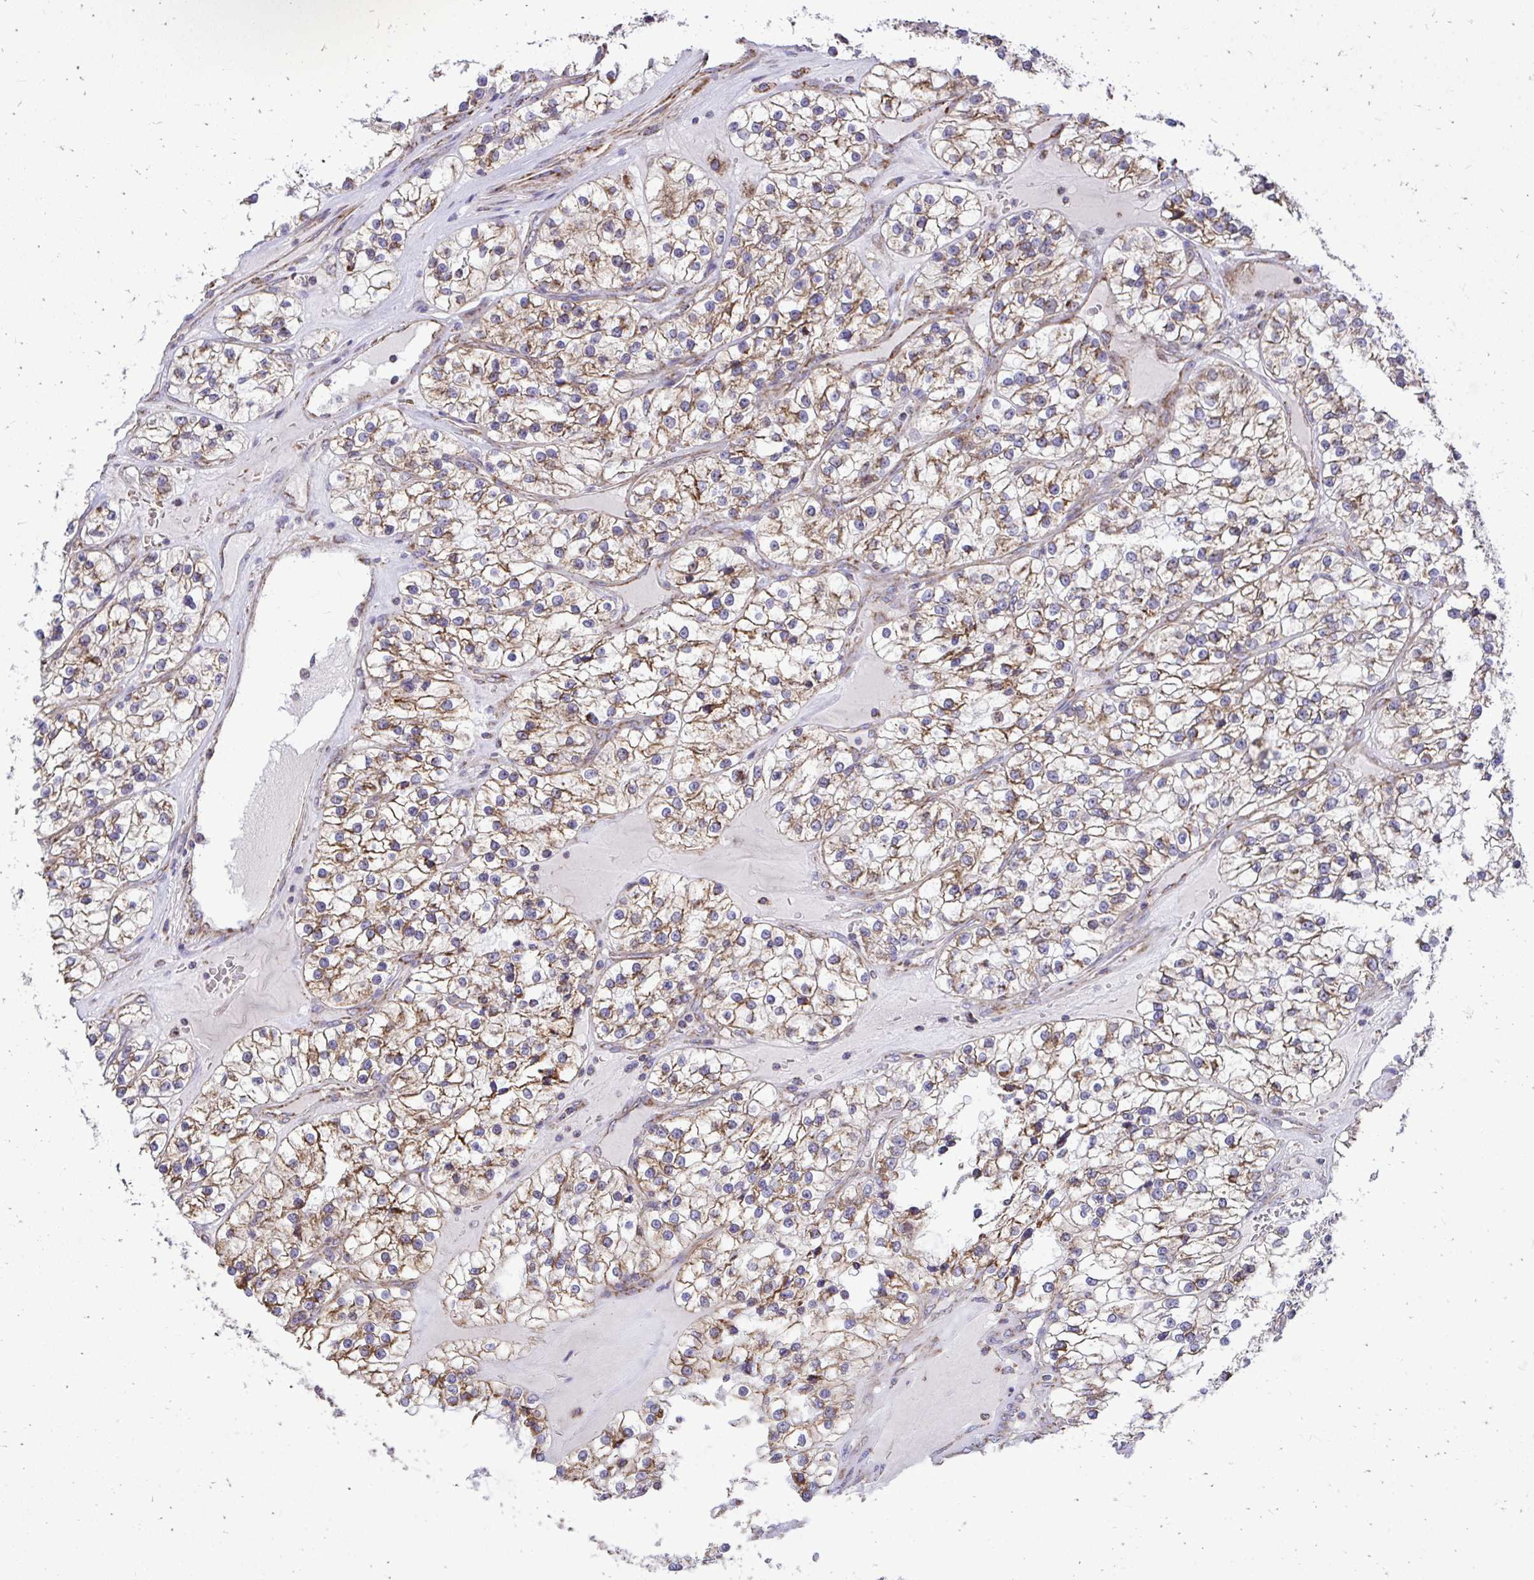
{"staining": {"intensity": "moderate", "quantity": "25%-75%", "location": "cytoplasmic/membranous"}, "tissue": "renal cancer", "cell_type": "Tumor cells", "image_type": "cancer", "snomed": [{"axis": "morphology", "description": "Adenocarcinoma, NOS"}, {"axis": "topography", "description": "Kidney"}], "caption": "This micrograph reveals renal cancer (adenocarcinoma) stained with immunohistochemistry (IHC) to label a protein in brown. The cytoplasmic/membranous of tumor cells show moderate positivity for the protein. Nuclei are counter-stained blue.", "gene": "UBE2C", "patient": {"sex": "female", "age": 57}}